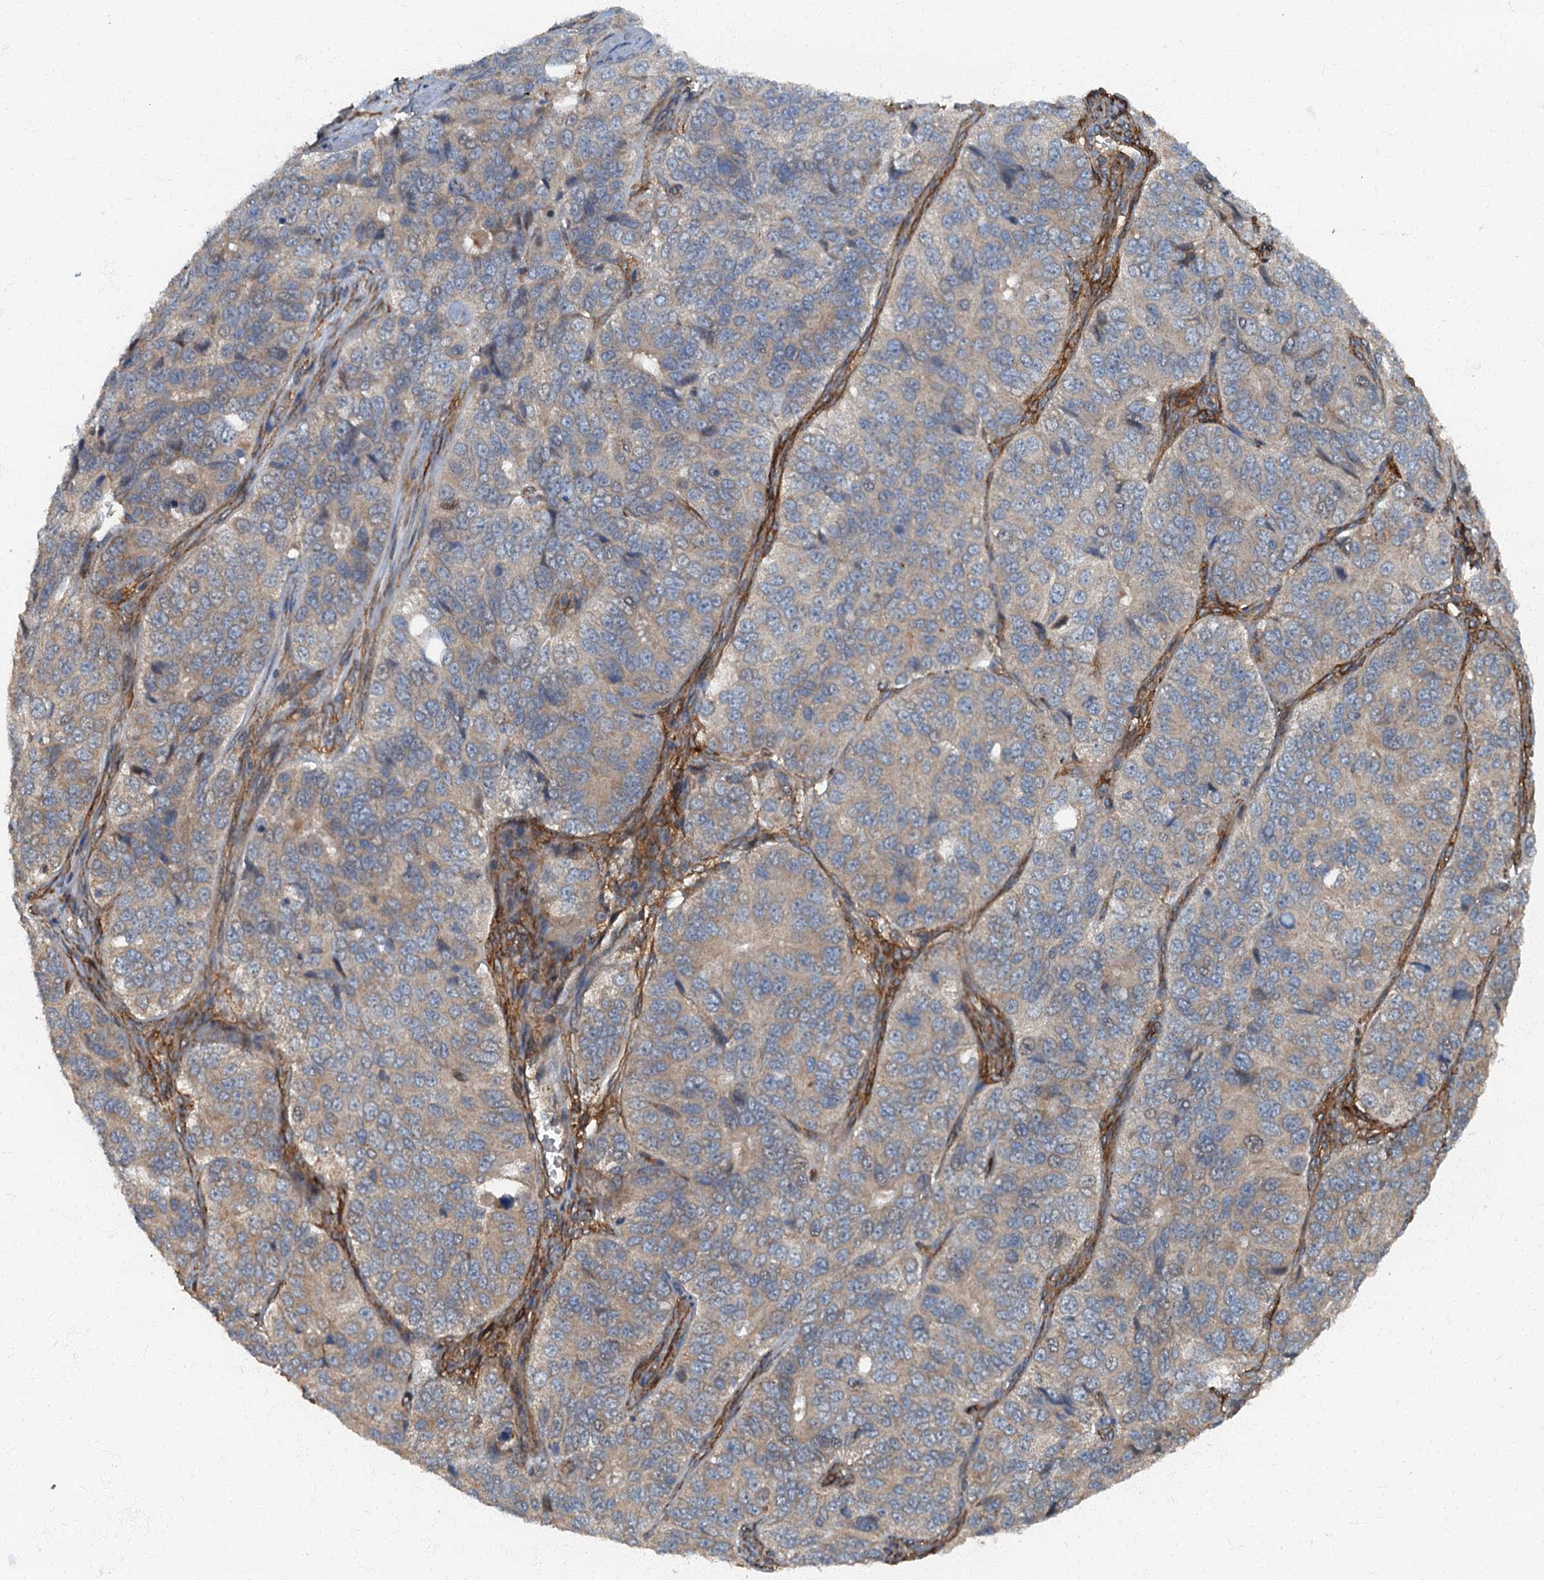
{"staining": {"intensity": "negative", "quantity": "none", "location": "none"}, "tissue": "ovarian cancer", "cell_type": "Tumor cells", "image_type": "cancer", "snomed": [{"axis": "morphology", "description": "Carcinoma, endometroid"}, {"axis": "topography", "description": "Ovary"}], "caption": "Tumor cells are negative for brown protein staining in ovarian endometroid carcinoma.", "gene": "ARL11", "patient": {"sex": "female", "age": 51}}